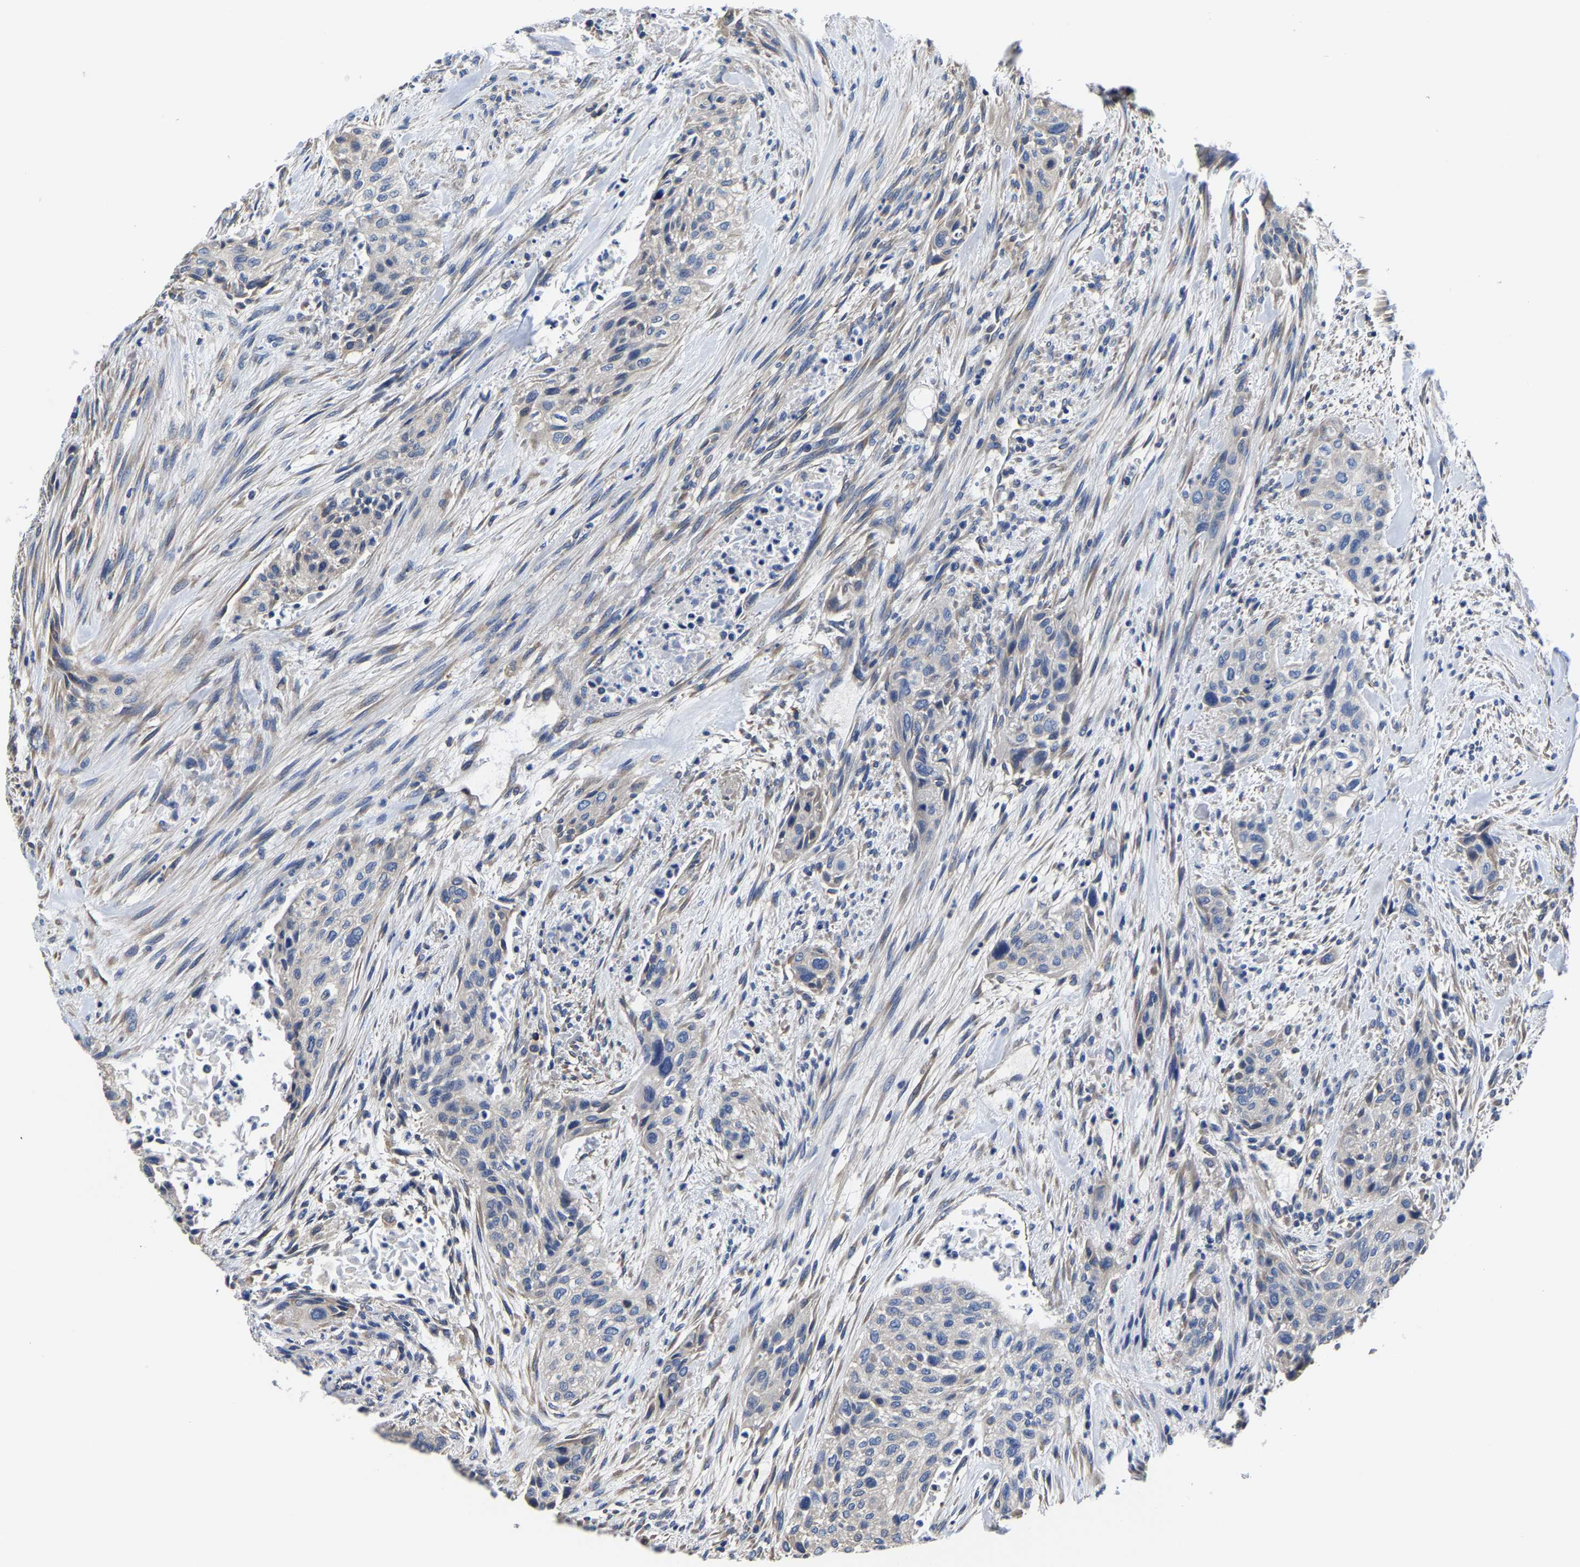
{"staining": {"intensity": "negative", "quantity": "none", "location": "none"}, "tissue": "urothelial cancer", "cell_type": "Tumor cells", "image_type": "cancer", "snomed": [{"axis": "morphology", "description": "Urothelial carcinoma, Low grade"}, {"axis": "morphology", "description": "Urothelial carcinoma, High grade"}, {"axis": "topography", "description": "Urinary bladder"}], "caption": "Immunohistochemistry micrograph of human urothelial cancer stained for a protein (brown), which displays no staining in tumor cells.", "gene": "SRPK2", "patient": {"sex": "male", "age": 35}}